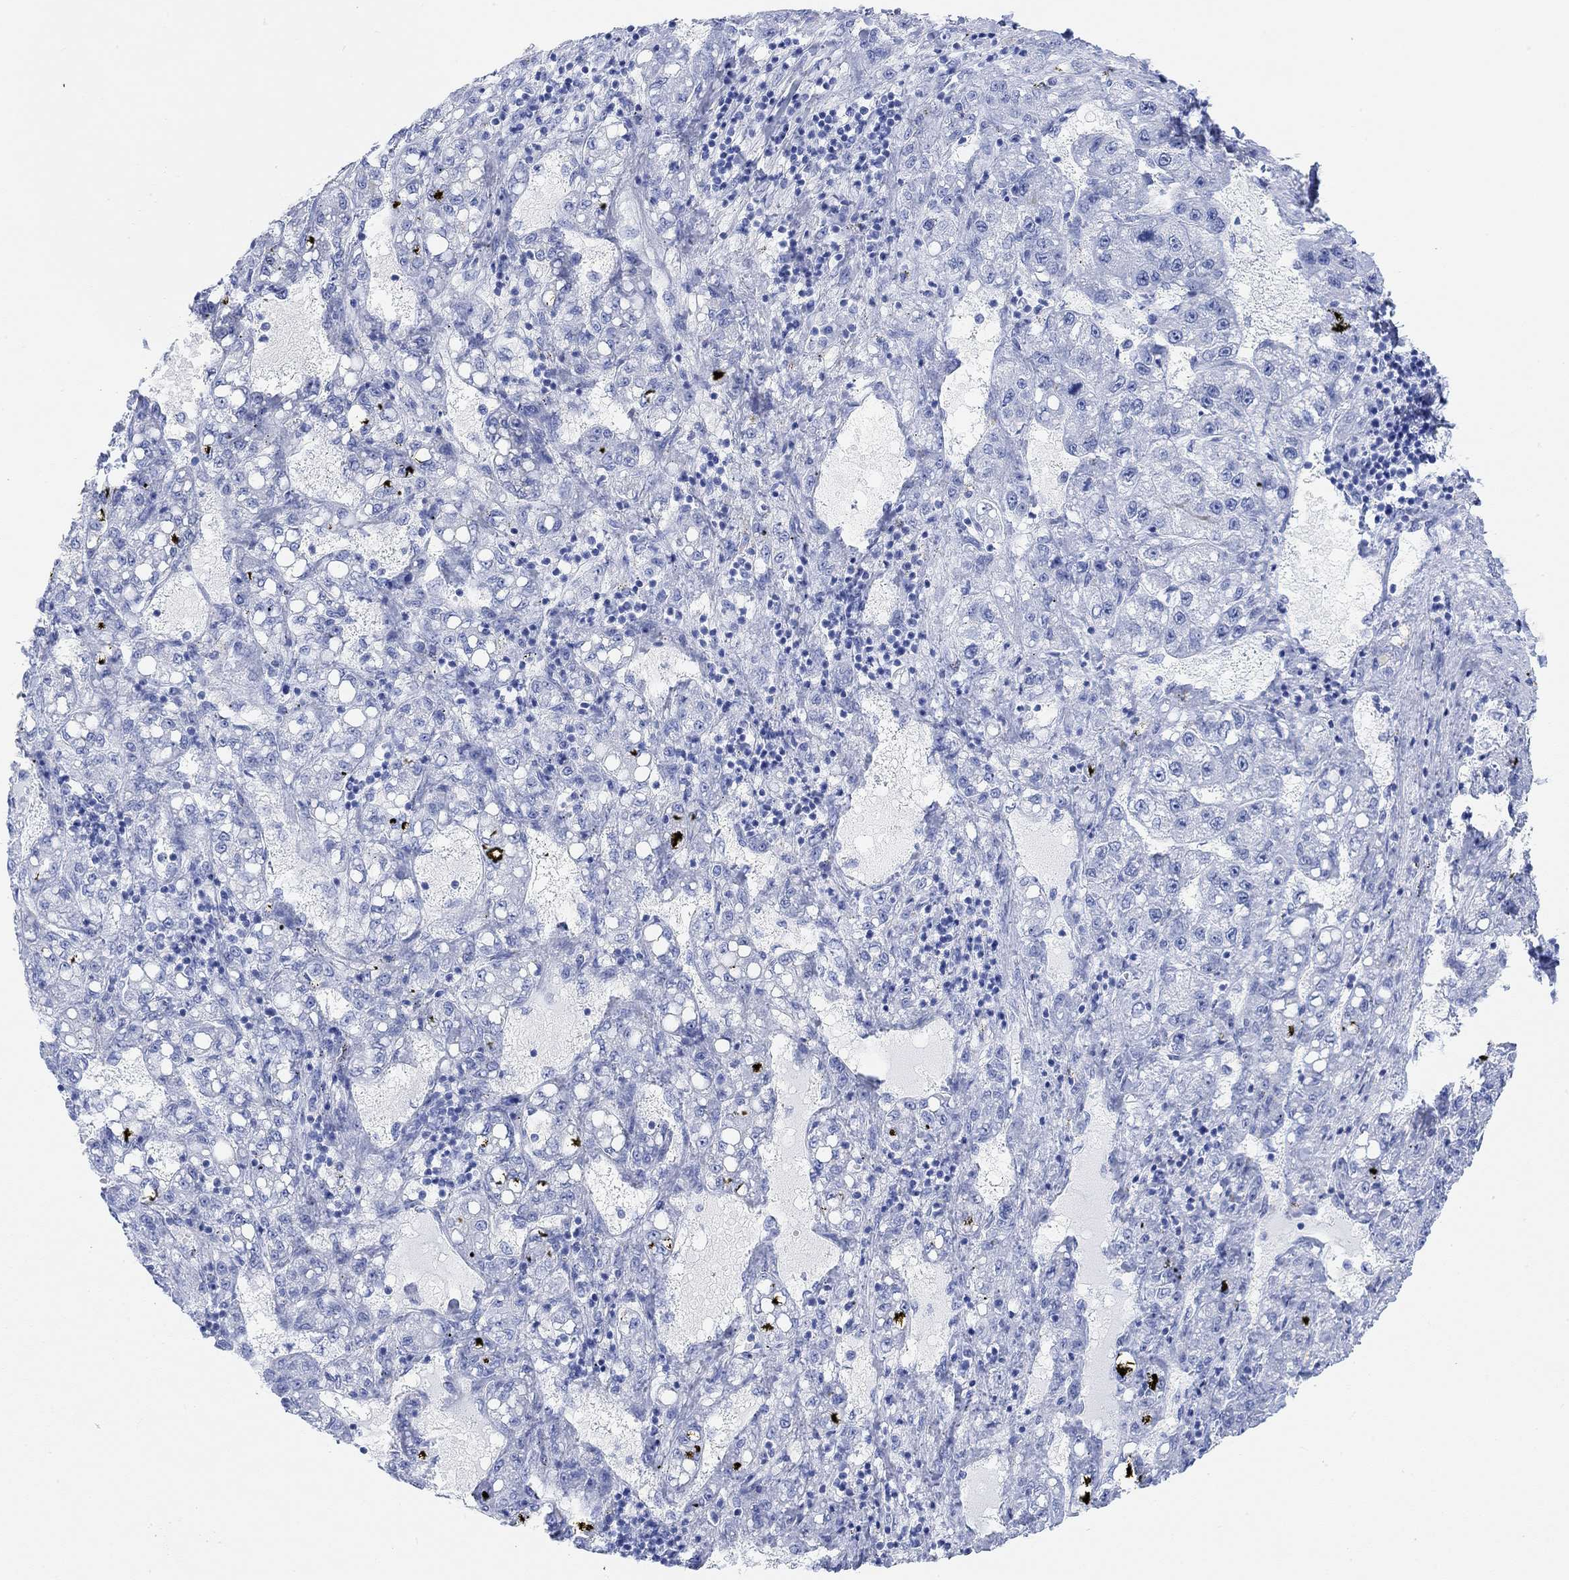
{"staining": {"intensity": "negative", "quantity": "none", "location": "none"}, "tissue": "liver cancer", "cell_type": "Tumor cells", "image_type": "cancer", "snomed": [{"axis": "morphology", "description": "Carcinoma, Hepatocellular, NOS"}, {"axis": "topography", "description": "Liver"}], "caption": "There is no significant staining in tumor cells of liver hepatocellular carcinoma.", "gene": "ANKRD33", "patient": {"sex": "female", "age": 65}}